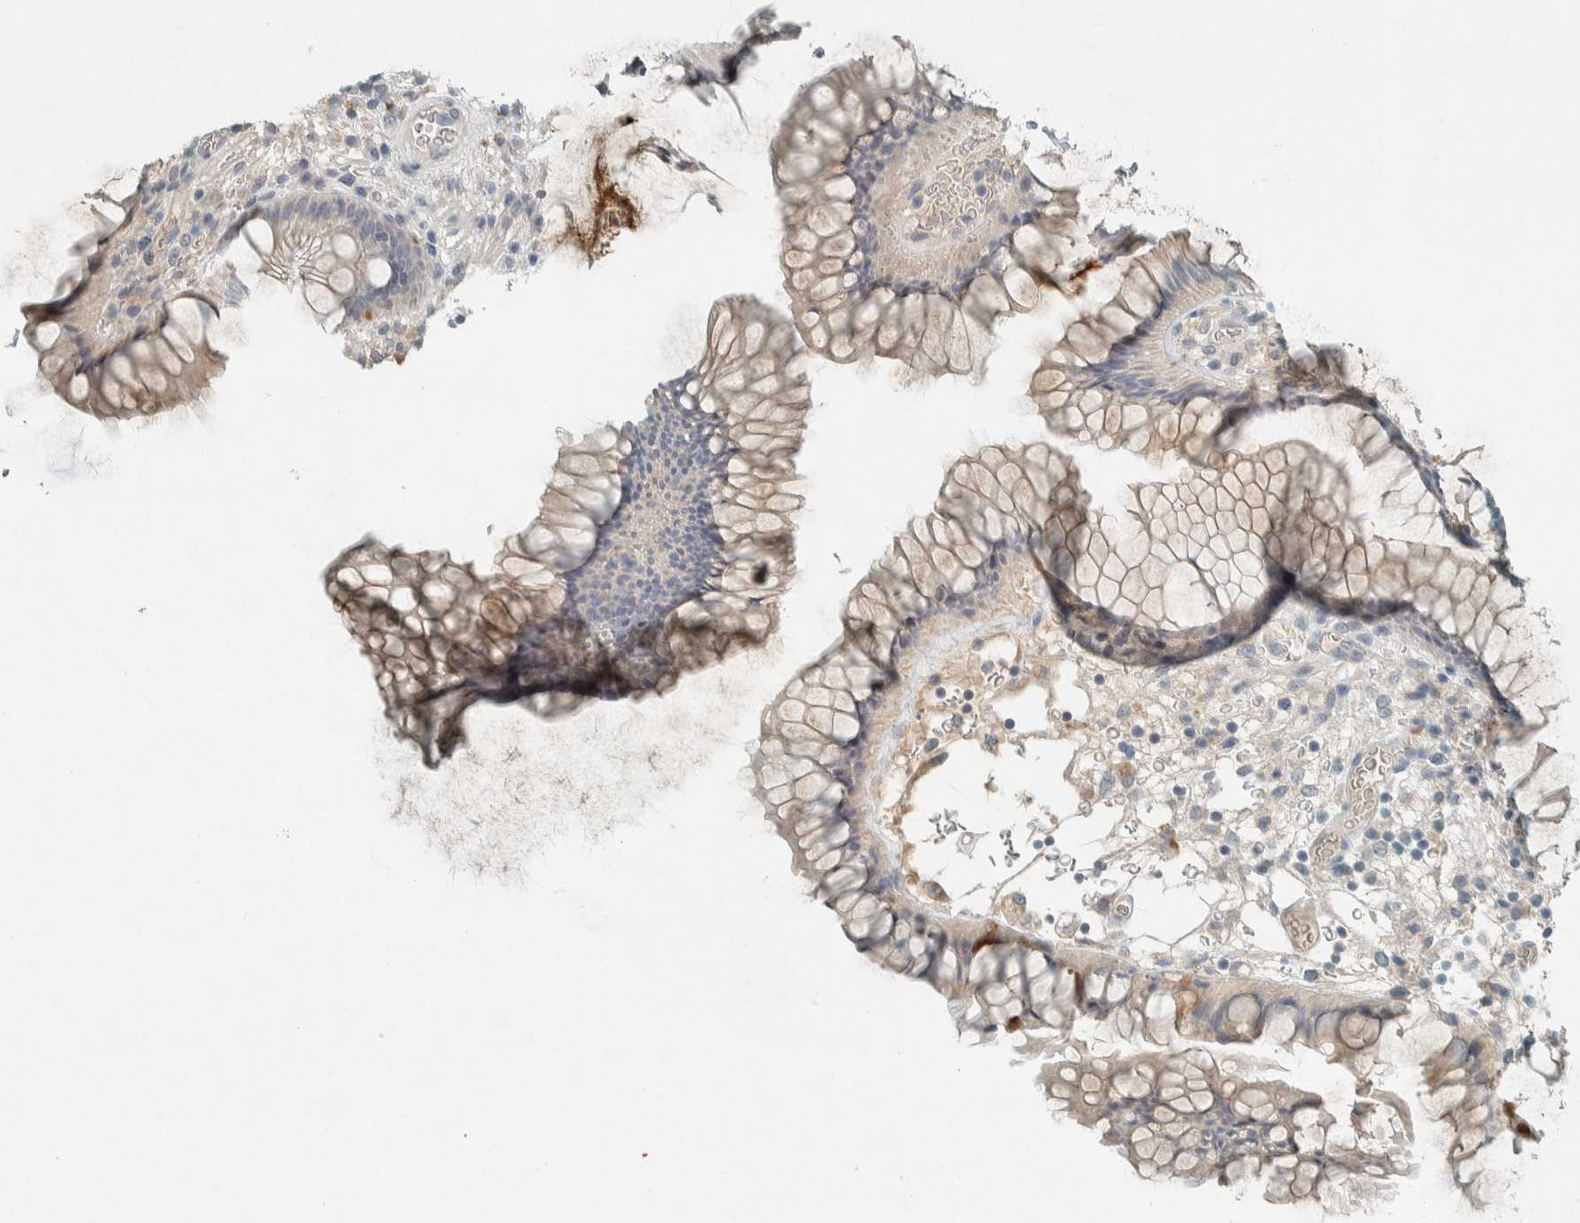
{"staining": {"intensity": "strong", "quantity": "<25%", "location": "cytoplasmic/membranous"}, "tissue": "rectum", "cell_type": "Glandular cells", "image_type": "normal", "snomed": [{"axis": "morphology", "description": "Normal tissue, NOS"}, {"axis": "topography", "description": "Rectum"}], "caption": "Benign rectum reveals strong cytoplasmic/membranous expression in approximately <25% of glandular cells, visualized by immunohistochemistry.", "gene": "CERCAM", "patient": {"sex": "male", "age": 51}}